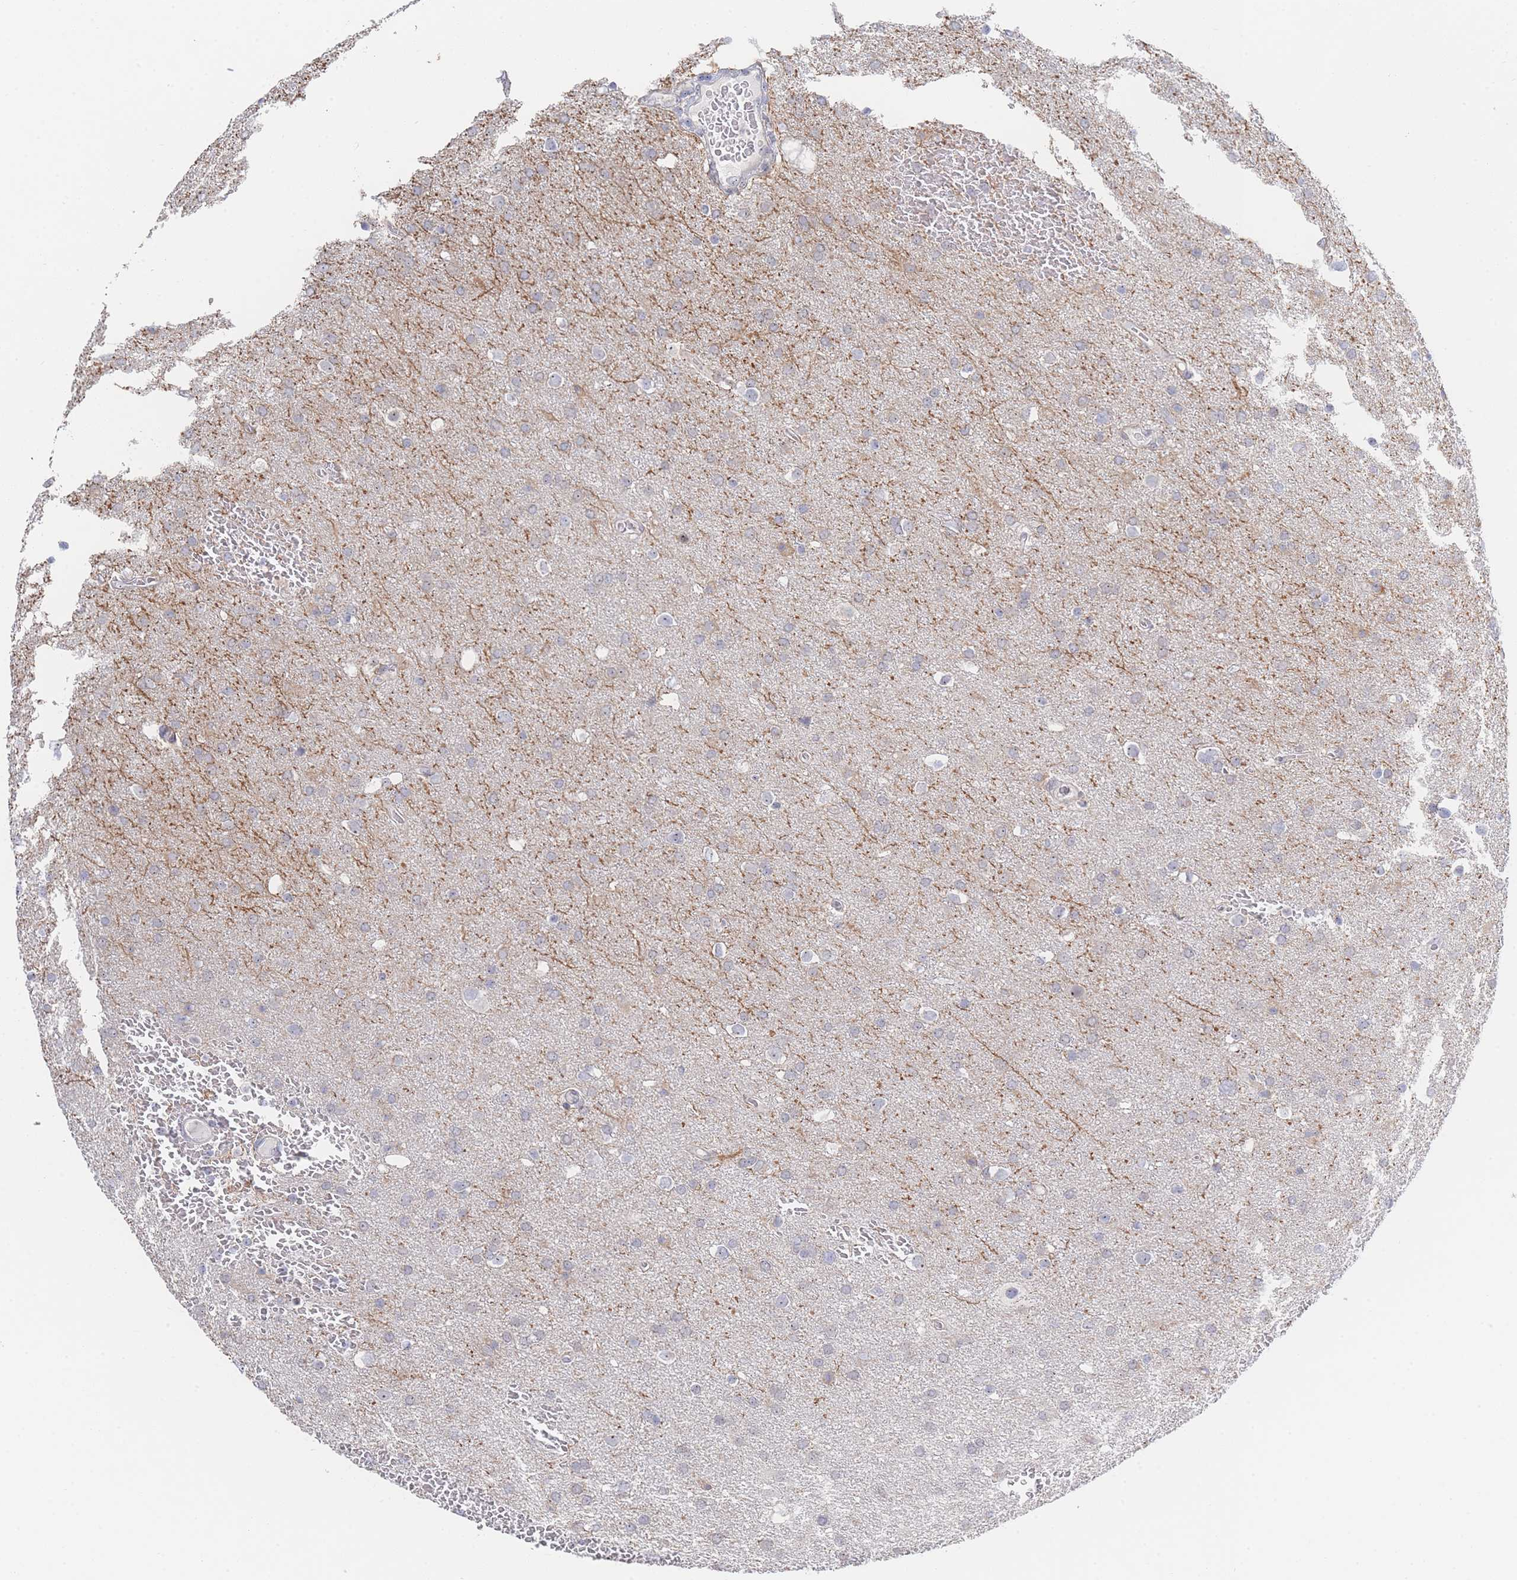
{"staining": {"intensity": "weak", "quantity": "25%-75%", "location": "cytoplasmic/membranous"}, "tissue": "glioma", "cell_type": "Tumor cells", "image_type": "cancer", "snomed": [{"axis": "morphology", "description": "Glioma, malignant, Low grade"}, {"axis": "topography", "description": "Brain"}], "caption": "Human glioma stained for a protein (brown) shows weak cytoplasmic/membranous positive positivity in approximately 25%-75% of tumor cells.", "gene": "ZNF142", "patient": {"sex": "female", "age": 32}}